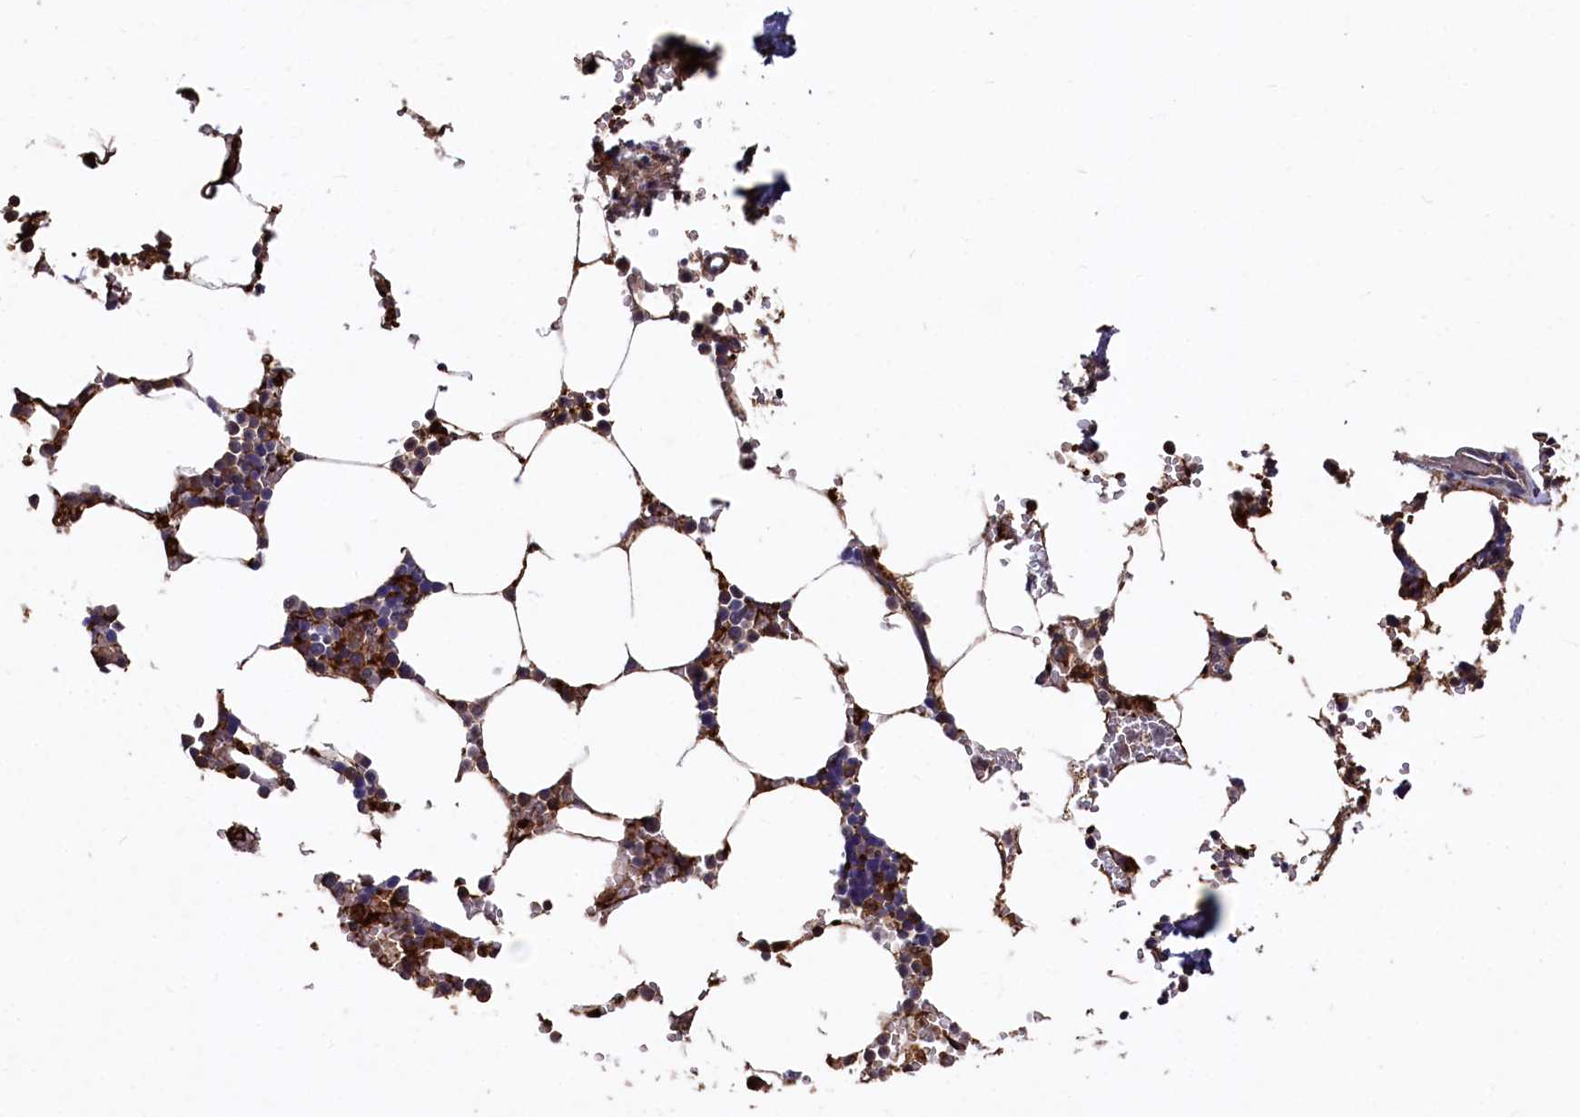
{"staining": {"intensity": "moderate", "quantity": "25%-75%", "location": "cytoplasmic/membranous"}, "tissue": "bone marrow", "cell_type": "Hematopoietic cells", "image_type": "normal", "snomed": [{"axis": "morphology", "description": "Normal tissue, NOS"}, {"axis": "topography", "description": "Bone marrow"}], "caption": "High-magnification brightfield microscopy of normal bone marrow stained with DAB (brown) and counterstained with hematoxylin (blue). hematopoietic cells exhibit moderate cytoplasmic/membranous expression is appreciated in approximately25%-75% of cells. The staining was performed using DAB (3,3'-diaminobenzidine) to visualize the protein expression in brown, while the nuclei were stained in blue with hematoxylin (Magnification: 20x).", "gene": "PLEKHO2", "patient": {"sex": "male", "age": 70}}